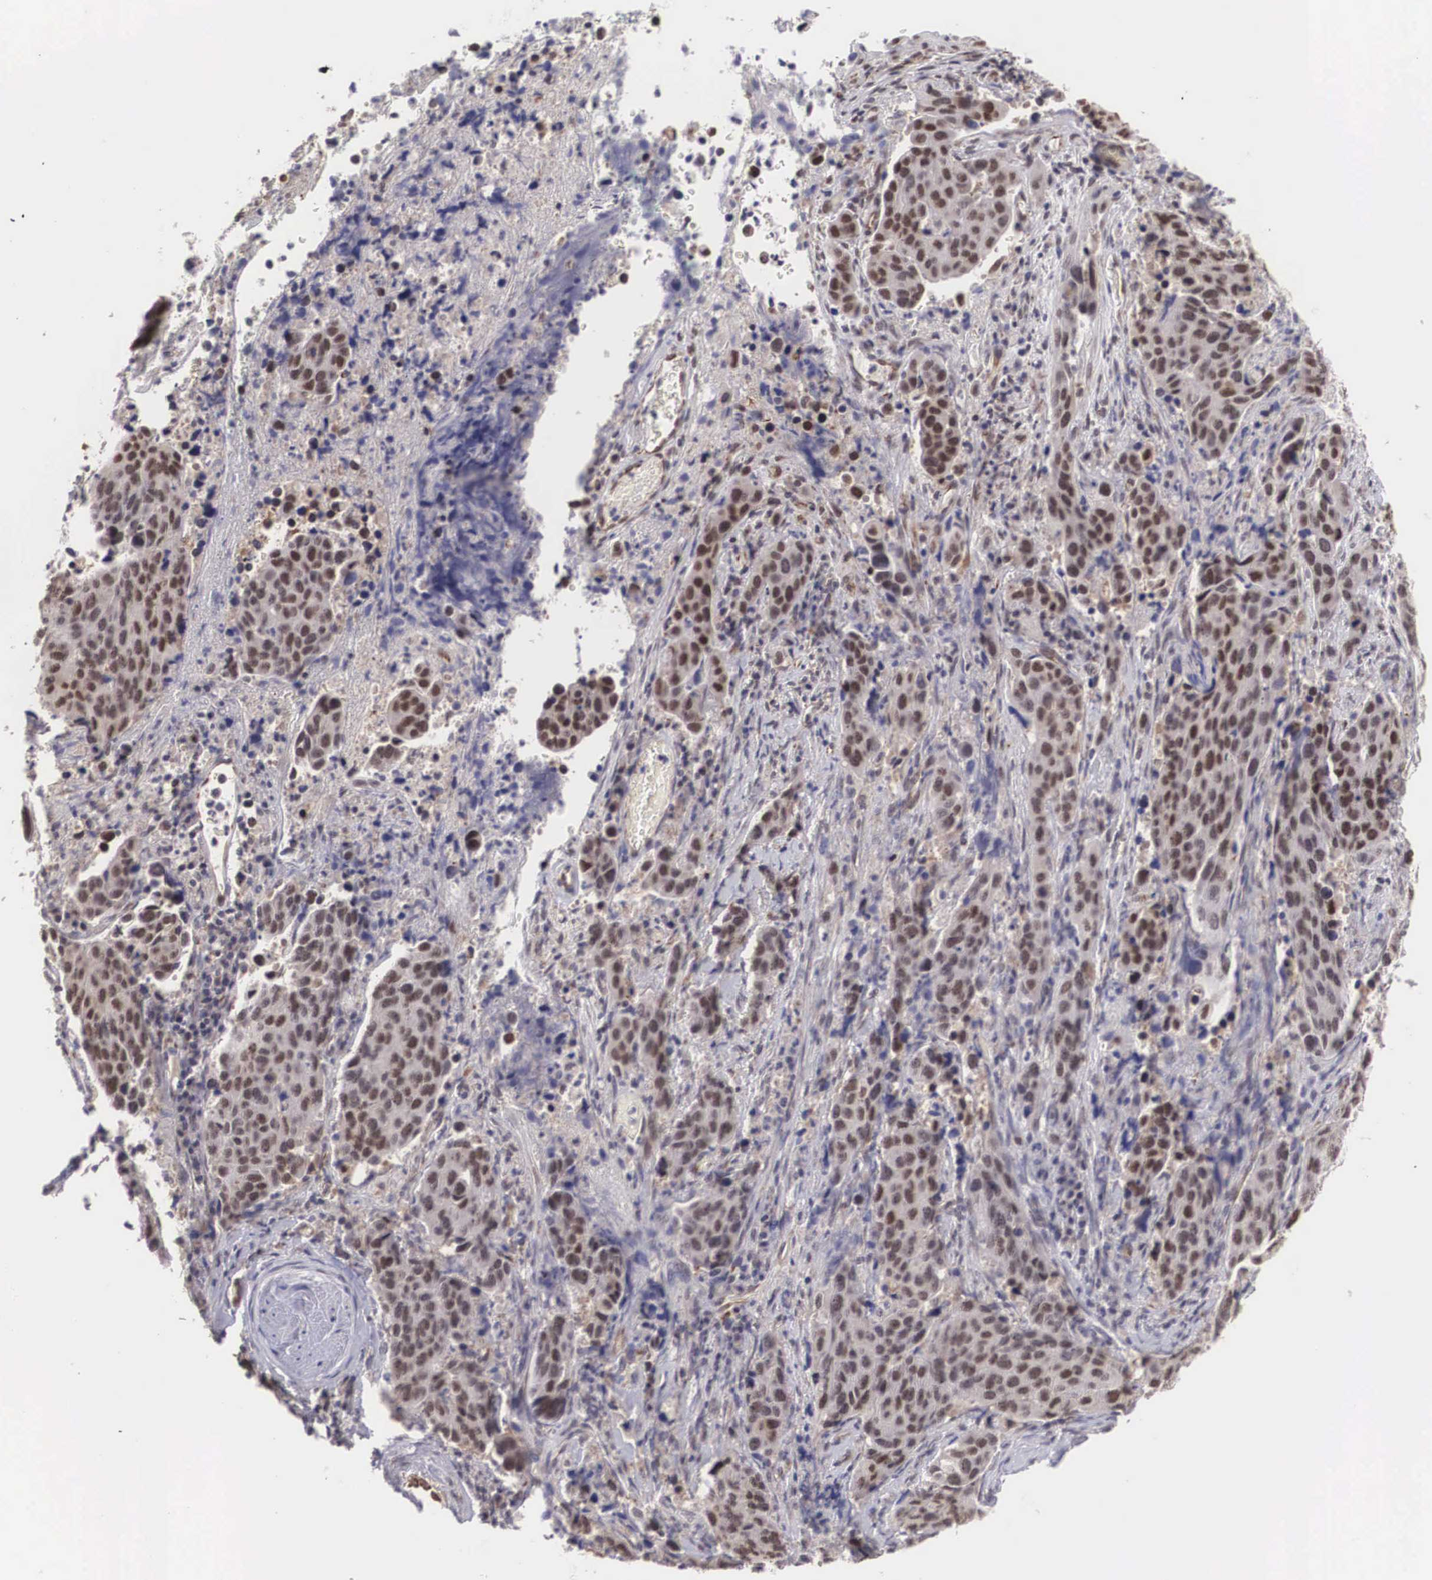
{"staining": {"intensity": "moderate", "quantity": ">75%", "location": "nuclear"}, "tissue": "cervical cancer", "cell_type": "Tumor cells", "image_type": "cancer", "snomed": [{"axis": "morphology", "description": "Squamous cell carcinoma, NOS"}, {"axis": "topography", "description": "Cervix"}], "caption": "Tumor cells show medium levels of moderate nuclear positivity in about >75% of cells in human cervical squamous cell carcinoma.", "gene": "MORC2", "patient": {"sex": "female", "age": 54}}